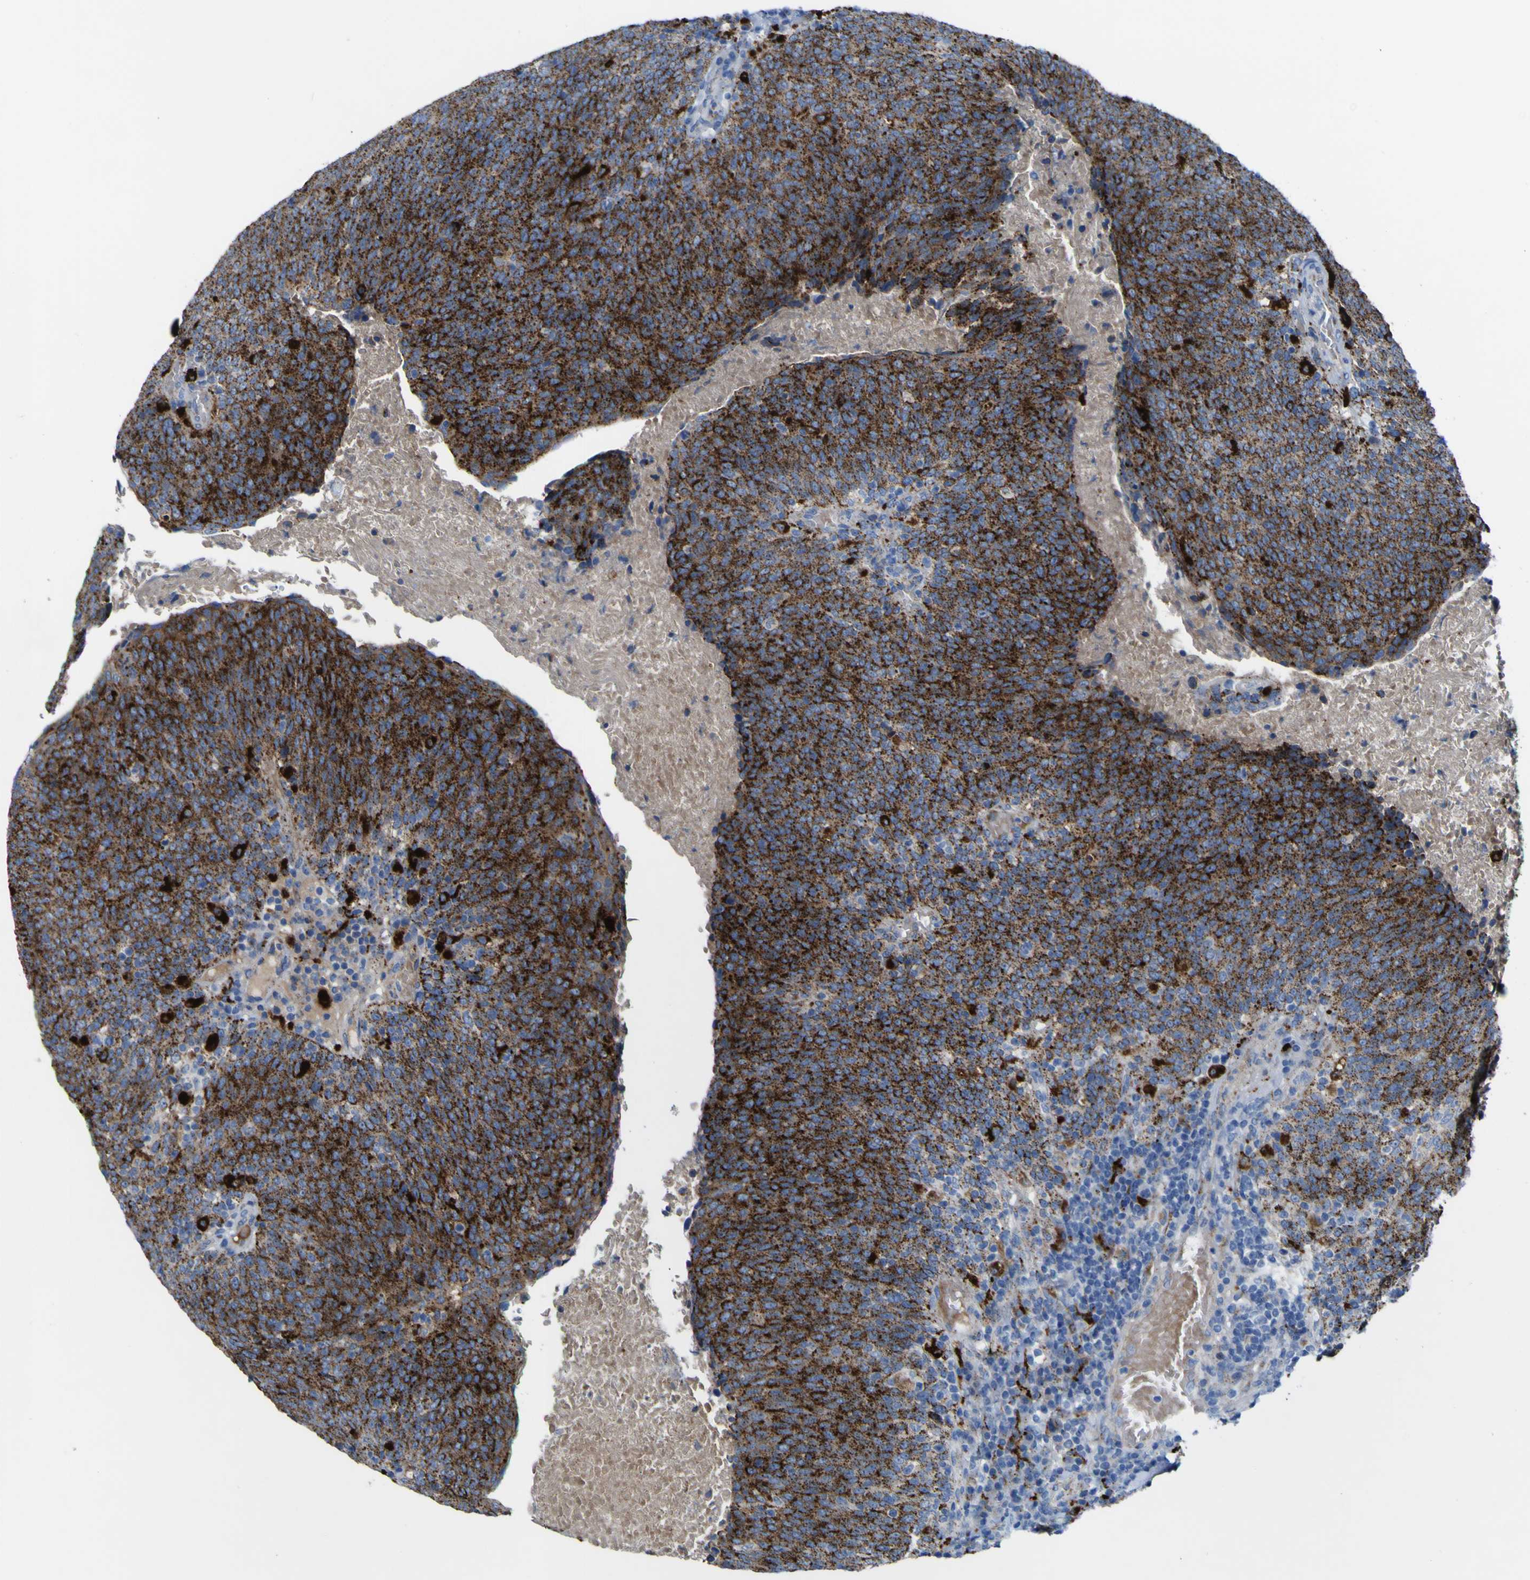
{"staining": {"intensity": "strong", "quantity": ">75%", "location": "cytoplasmic/membranous"}, "tissue": "head and neck cancer", "cell_type": "Tumor cells", "image_type": "cancer", "snomed": [{"axis": "morphology", "description": "Squamous cell carcinoma, NOS"}, {"axis": "morphology", "description": "Squamous cell carcinoma, metastatic, NOS"}, {"axis": "topography", "description": "Lymph node"}, {"axis": "topography", "description": "Head-Neck"}], "caption": "Protein expression analysis of head and neck cancer (metastatic squamous cell carcinoma) reveals strong cytoplasmic/membranous expression in approximately >75% of tumor cells. (brown staining indicates protein expression, while blue staining denotes nuclei).", "gene": "PTPRF", "patient": {"sex": "male", "age": 62}}